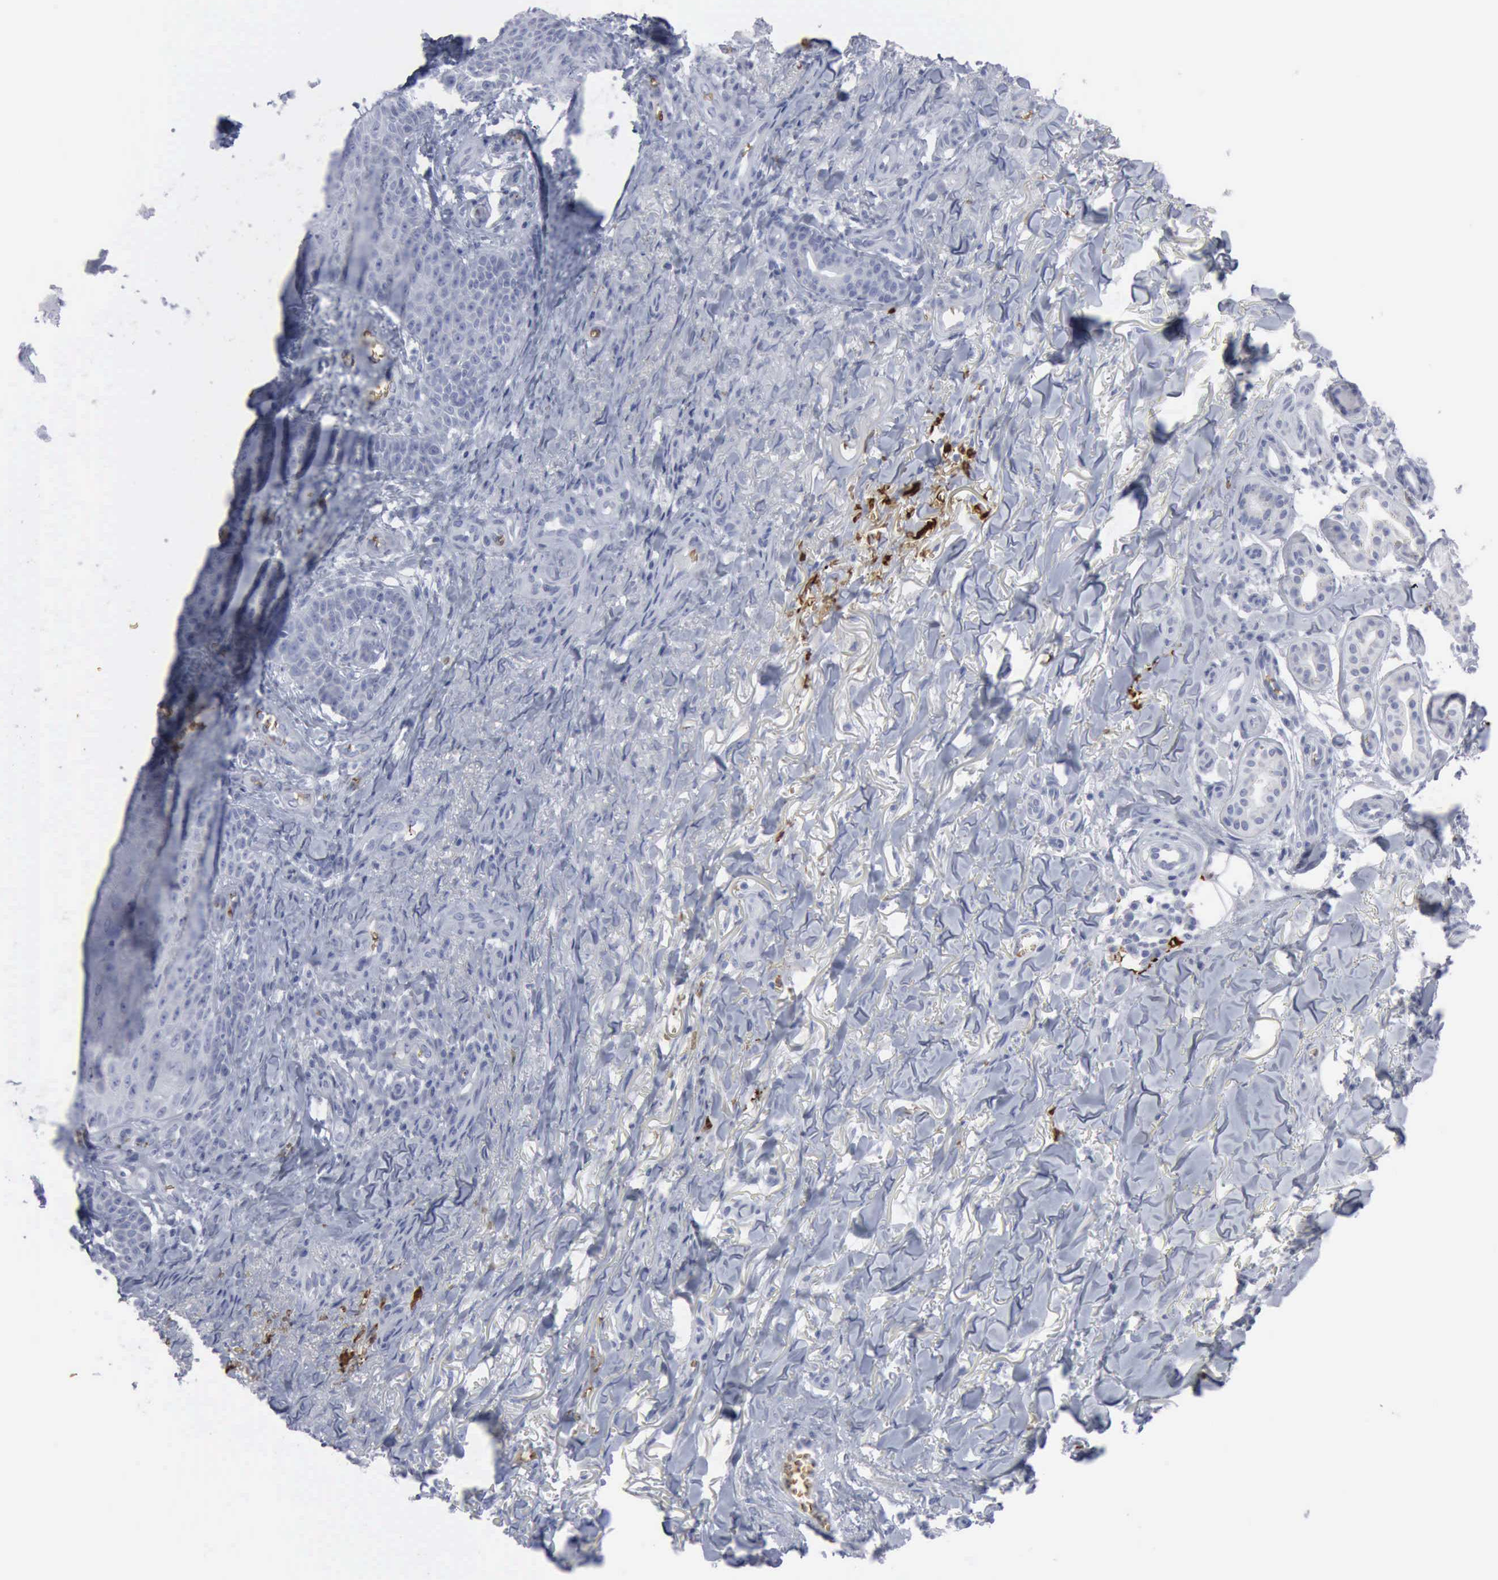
{"staining": {"intensity": "negative", "quantity": "none", "location": "none"}, "tissue": "skin cancer", "cell_type": "Tumor cells", "image_type": "cancer", "snomed": [{"axis": "morphology", "description": "Basal cell carcinoma"}, {"axis": "topography", "description": "Skin"}], "caption": "The immunohistochemistry micrograph has no significant expression in tumor cells of skin cancer tissue.", "gene": "TGFB1", "patient": {"sex": "male", "age": 81}}